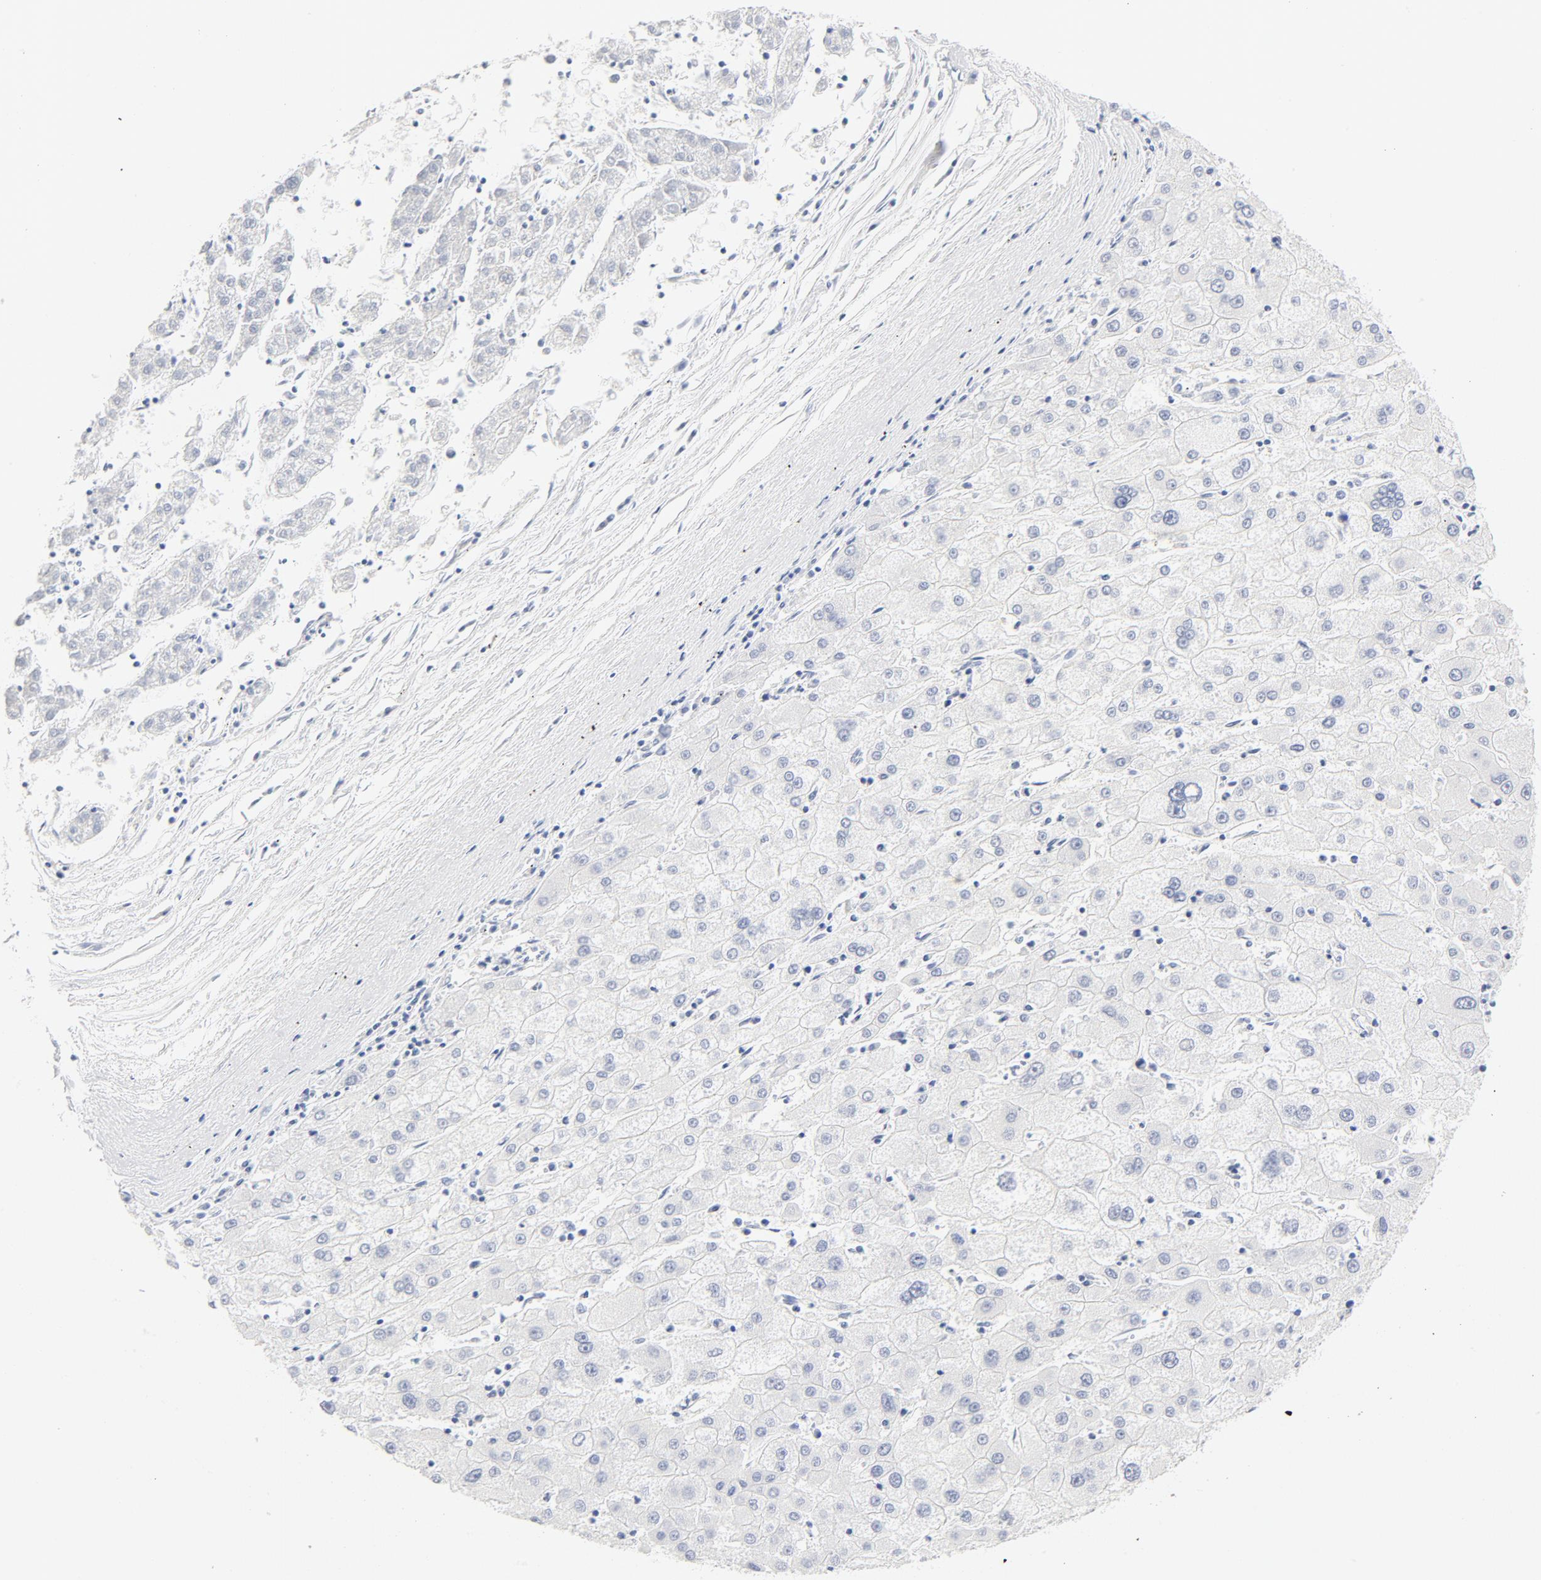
{"staining": {"intensity": "negative", "quantity": "none", "location": "none"}, "tissue": "liver cancer", "cell_type": "Tumor cells", "image_type": "cancer", "snomed": [{"axis": "morphology", "description": "Carcinoma, Hepatocellular, NOS"}, {"axis": "topography", "description": "Liver"}], "caption": "This is an immunohistochemistry image of liver hepatocellular carcinoma. There is no positivity in tumor cells.", "gene": "HOMER1", "patient": {"sex": "male", "age": 72}}